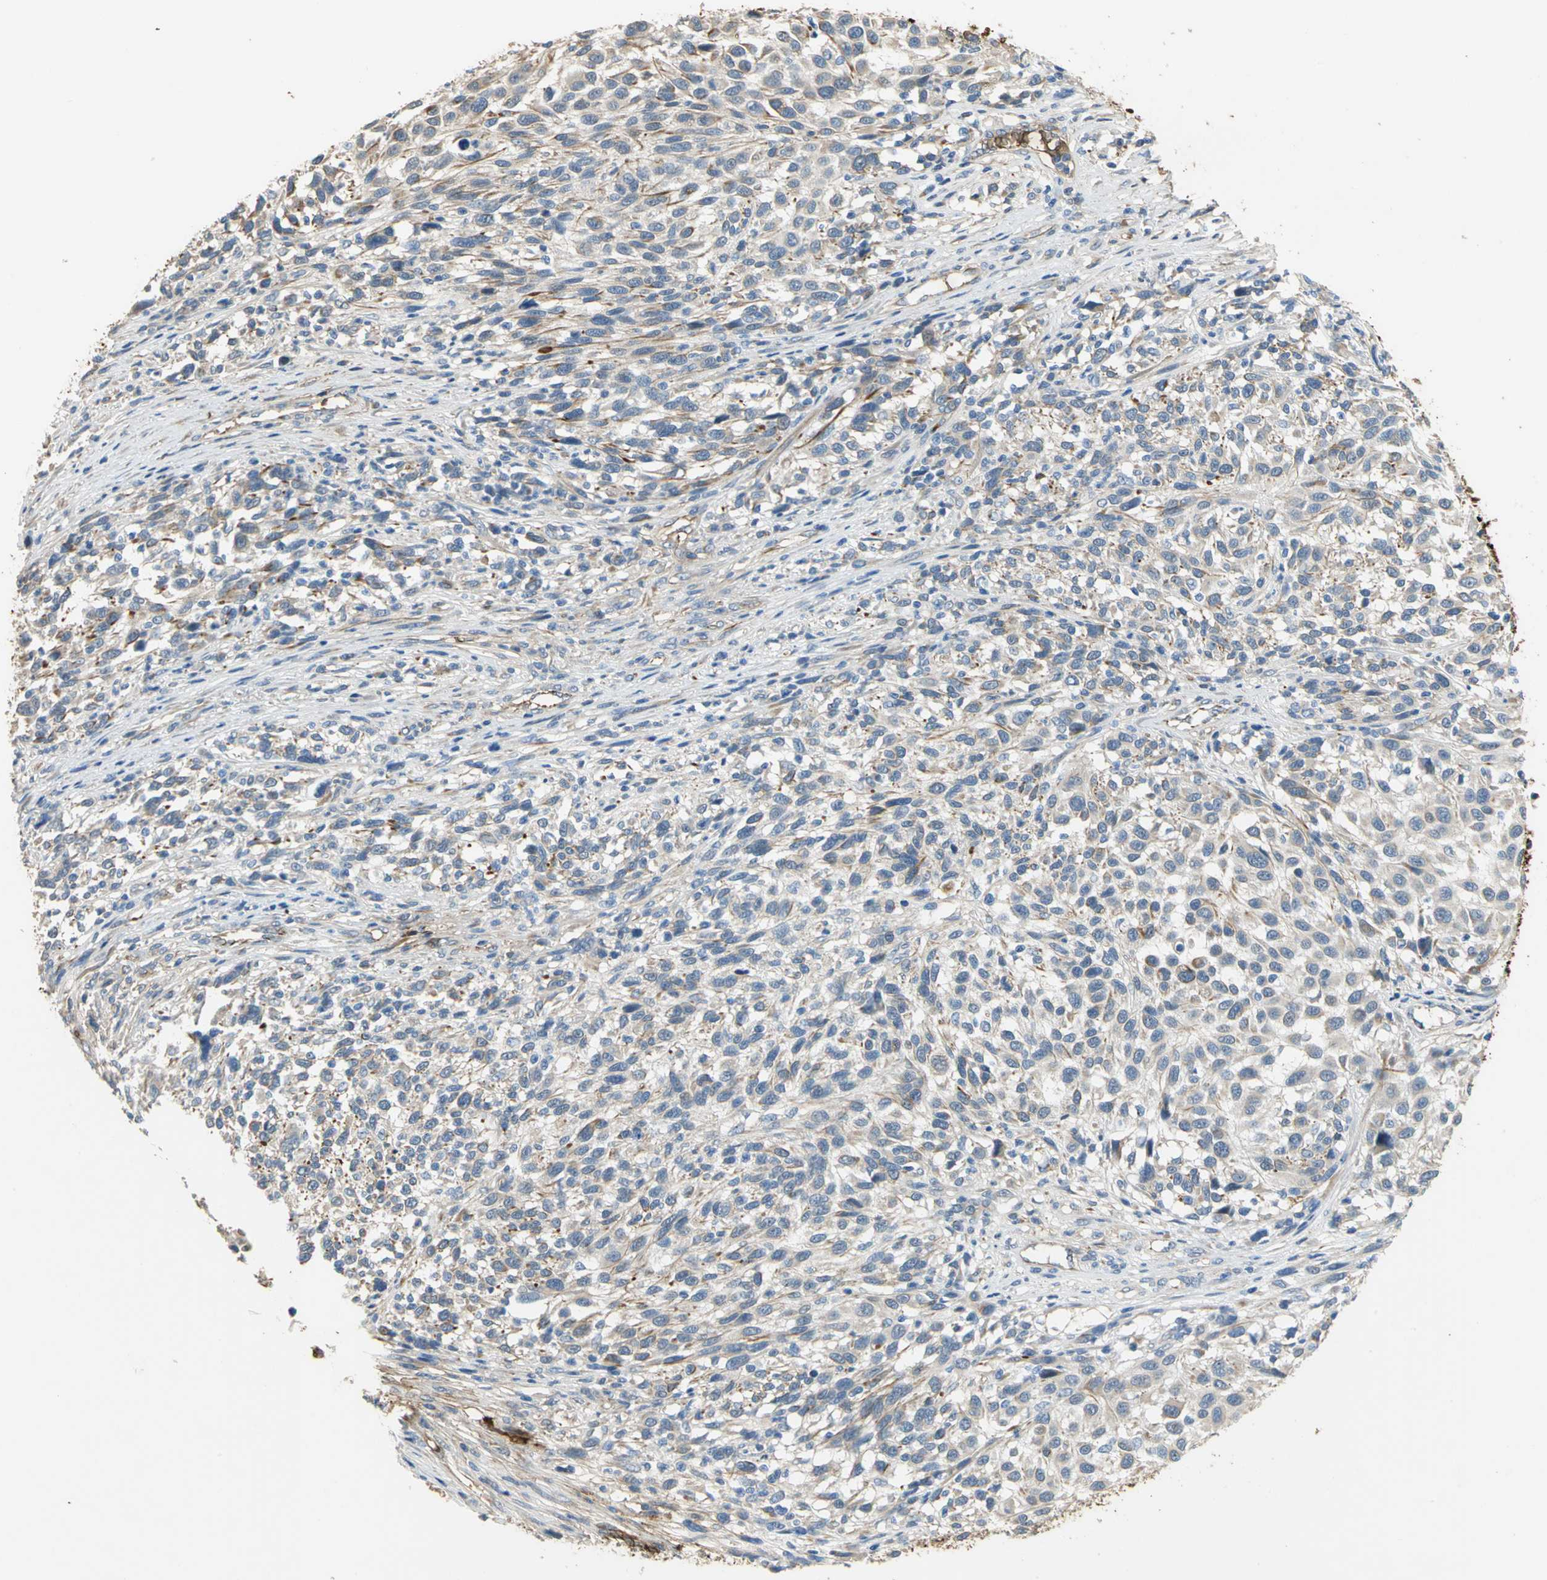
{"staining": {"intensity": "moderate", "quantity": "25%-75%", "location": "cytoplasmic/membranous"}, "tissue": "melanoma", "cell_type": "Tumor cells", "image_type": "cancer", "snomed": [{"axis": "morphology", "description": "Malignant melanoma, Metastatic site"}, {"axis": "topography", "description": "Lymph node"}], "caption": "A histopathology image showing moderate cytoplasmic/membranous expression in approximately 25%-75% of tumor cells in melanoma, as visualized by brown immunohistochemical staining.", "gene": "TREM1", "patient": {"sex": "male", "age": 61}}